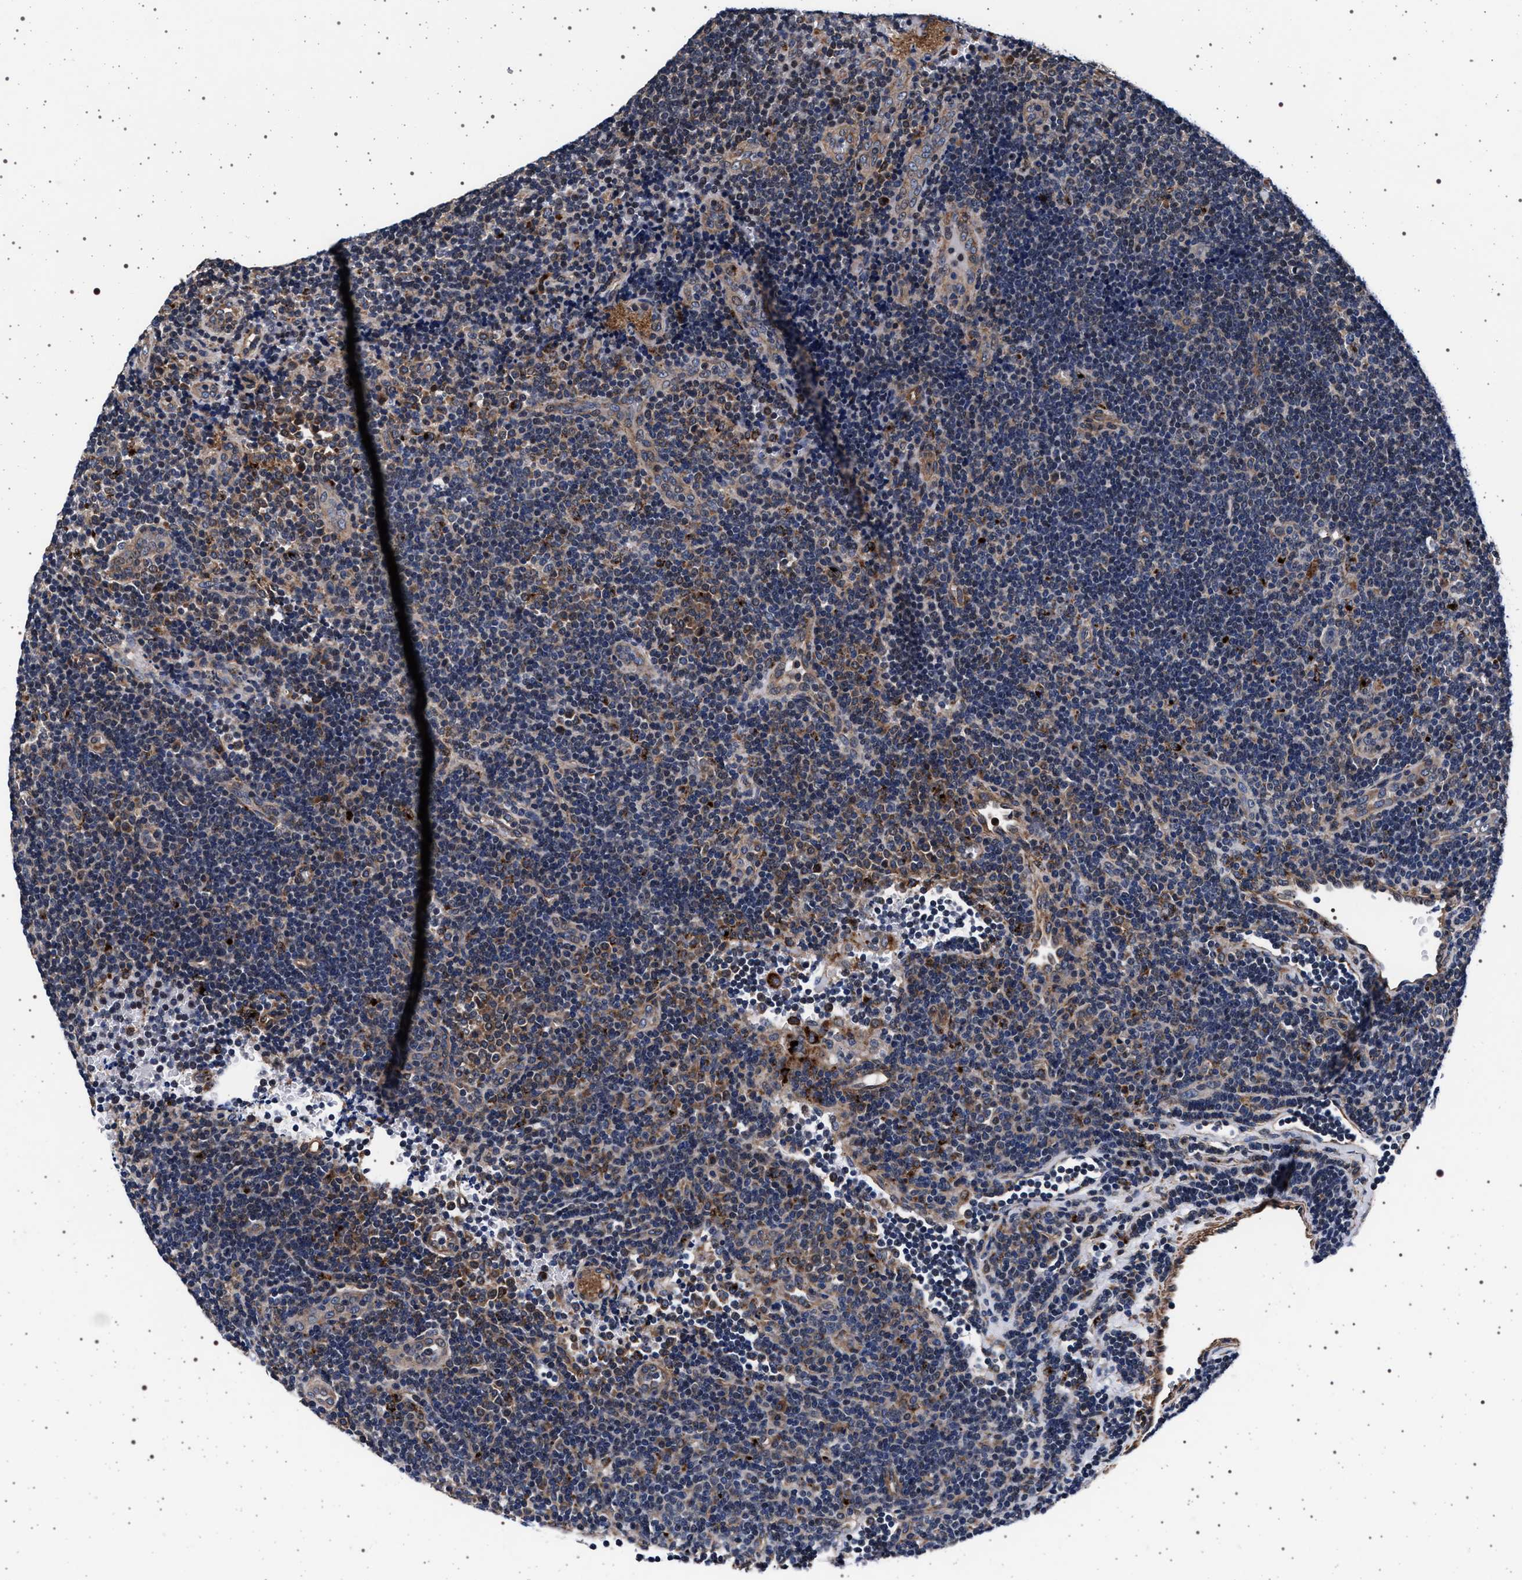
{"staining": {"intensity": "negative", "quantity": "none", "location": "none"}, "tissue": "lymphoma", "cell_type": "Tumor cells", "image_type": "cancer", "snomed": [{"axis": "morphology", "description": "Hodgkin's disease, NOS"}, {"axis": "topography", "description": "Lymph node"}], "caption": "This is an immunohistochemistry (IHC) photomicrograph of human lymphoma. There is no expression in tumor cells.", "gene": "KCNK6", "patient": {"sex": "female", "age": 57}}